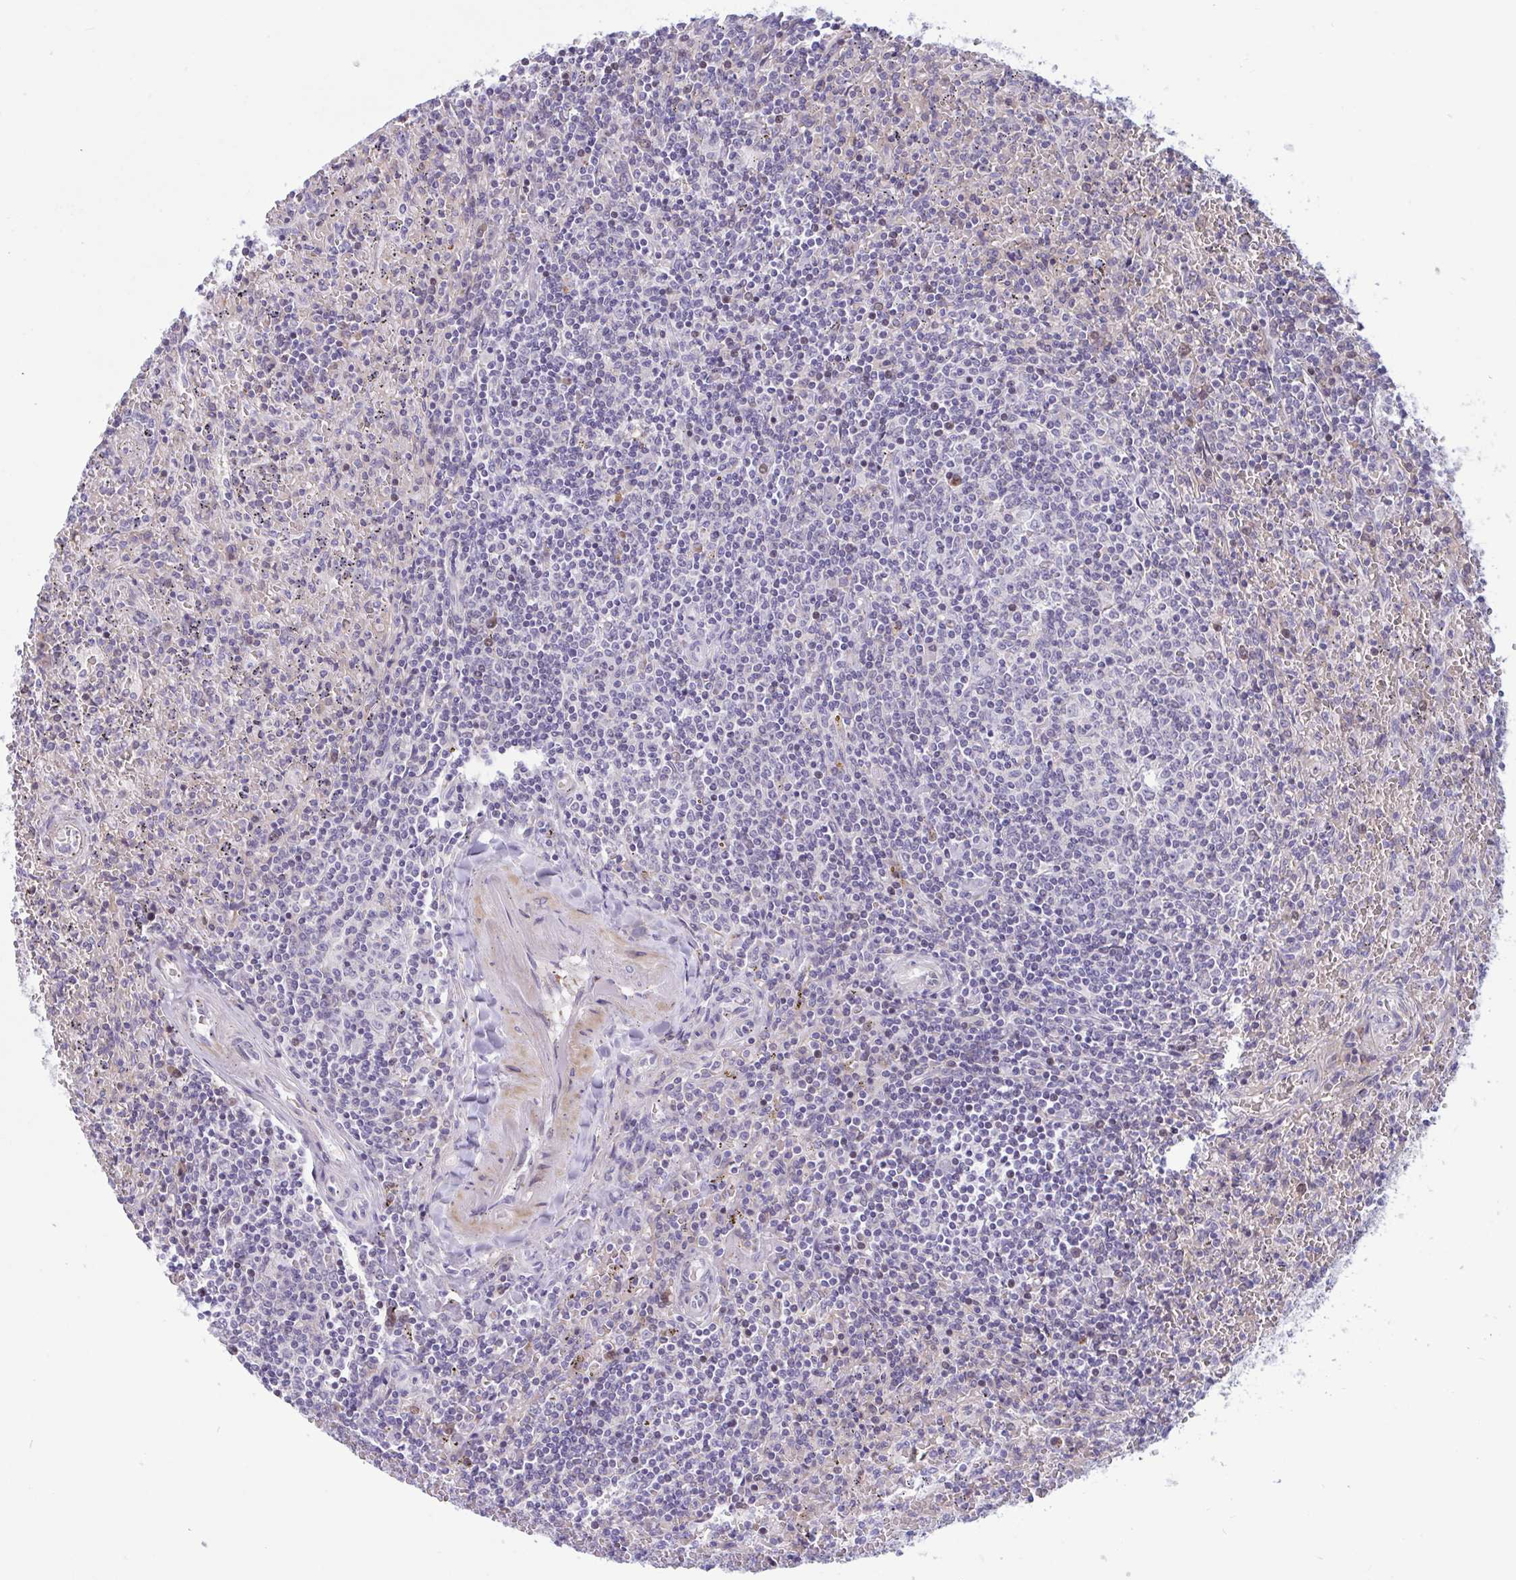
{"staining": {"intensity": "negative", "quantity": "none", "location": "none"}, "tissue": "lymphoma", "cell_type": "Tumor cells", "image_type": "cancer", "snomed": [{"axis": "morphology", "description": "Malignant lymphoma, non-Hodgkin's type, Low grade"}, {"axis": "topography", "description": "Spleen"}], "caption": "There is no significant positivity in tumor cells of lymphoma. (DAB (3,3'-diaminobenzidine) IHC with hematoxylin counter stain).", "gene": "VWC2", "patient": {"sex": "female", "age": 64}}